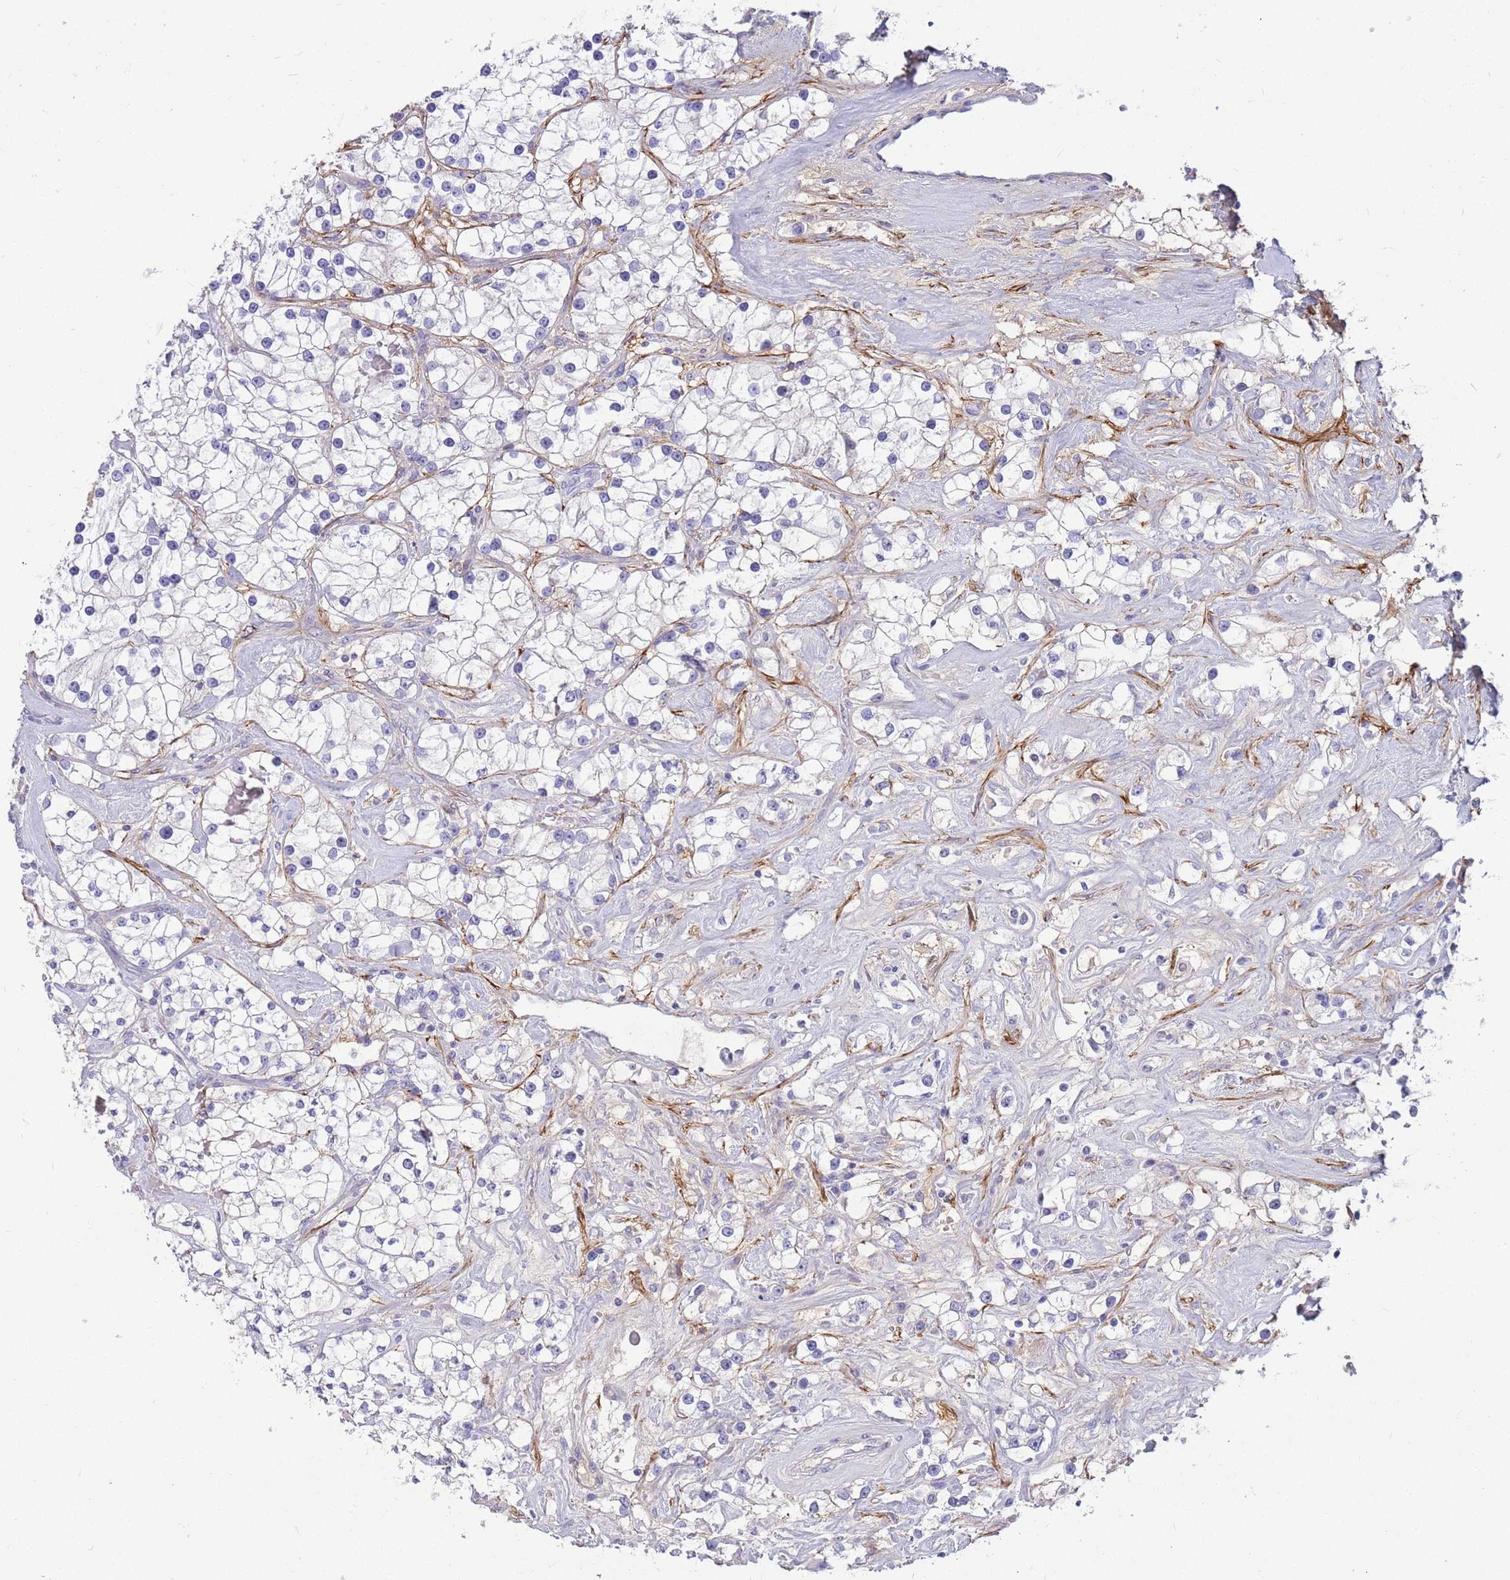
{"staining": {"intensity": "negative", "quantity": "none", "location": "none"}, "tissue": "renal cancer", "cell_type": "Tumor cells", "image_type": "cancer", "snomed": [{"axis": "morphology", "description": "Adenocarcinoma, NOS"}, {"axis": "topography", "description": "Kidney"}], "caption": "Renal adenocarcinoma stained for a protein using immunohistochemistry displays no expression tumor cells.", "gene": "LEPROTL1", "patient": {"sex": "male", "age": 77}}